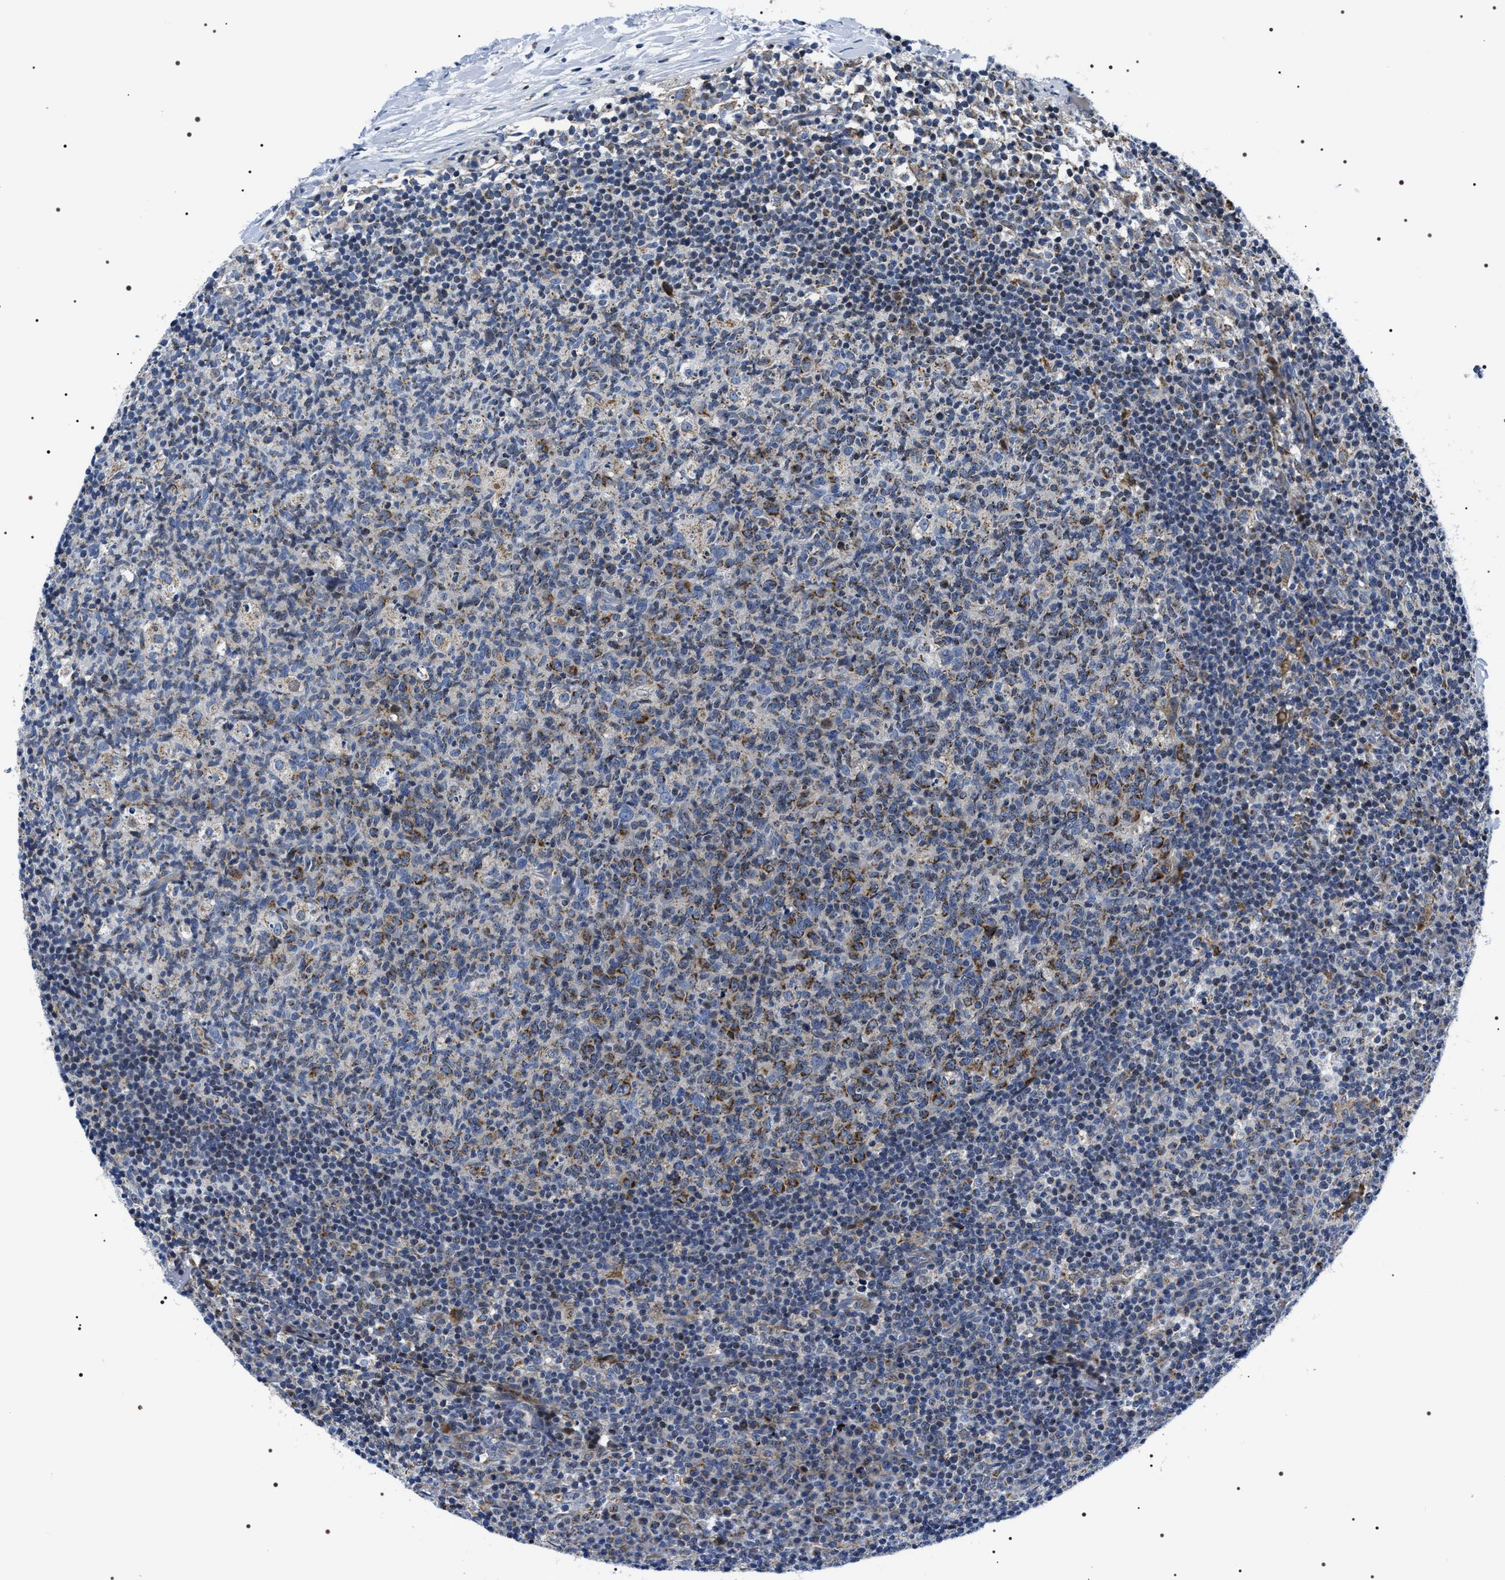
{"staining": {"intensity": "moderate", "quantity": "25%-75%", "location": "cytoplasmic/membranous"}, "tissue": "lymph node", "cell_type": "Germinal center cells", "image_type": "normal", "snomed": [{"axis": "morphology", "description": "Normal tissue, NOS"}, {"axis": "morphology", "description": "Inflammation, NOS"}, {"axis": "topography", "description": "Lymph node"}], "caption": "Immunohistochemical staining of benign lymph node shows moderate cytoplasmic/membranous protein positivity in about 25%-75% of germinal center cells. The protein is shown in brown color, while the nuclei are stained blue.", "gene": "NTMT1", "patient": {"sex": "male", "age": 55}}